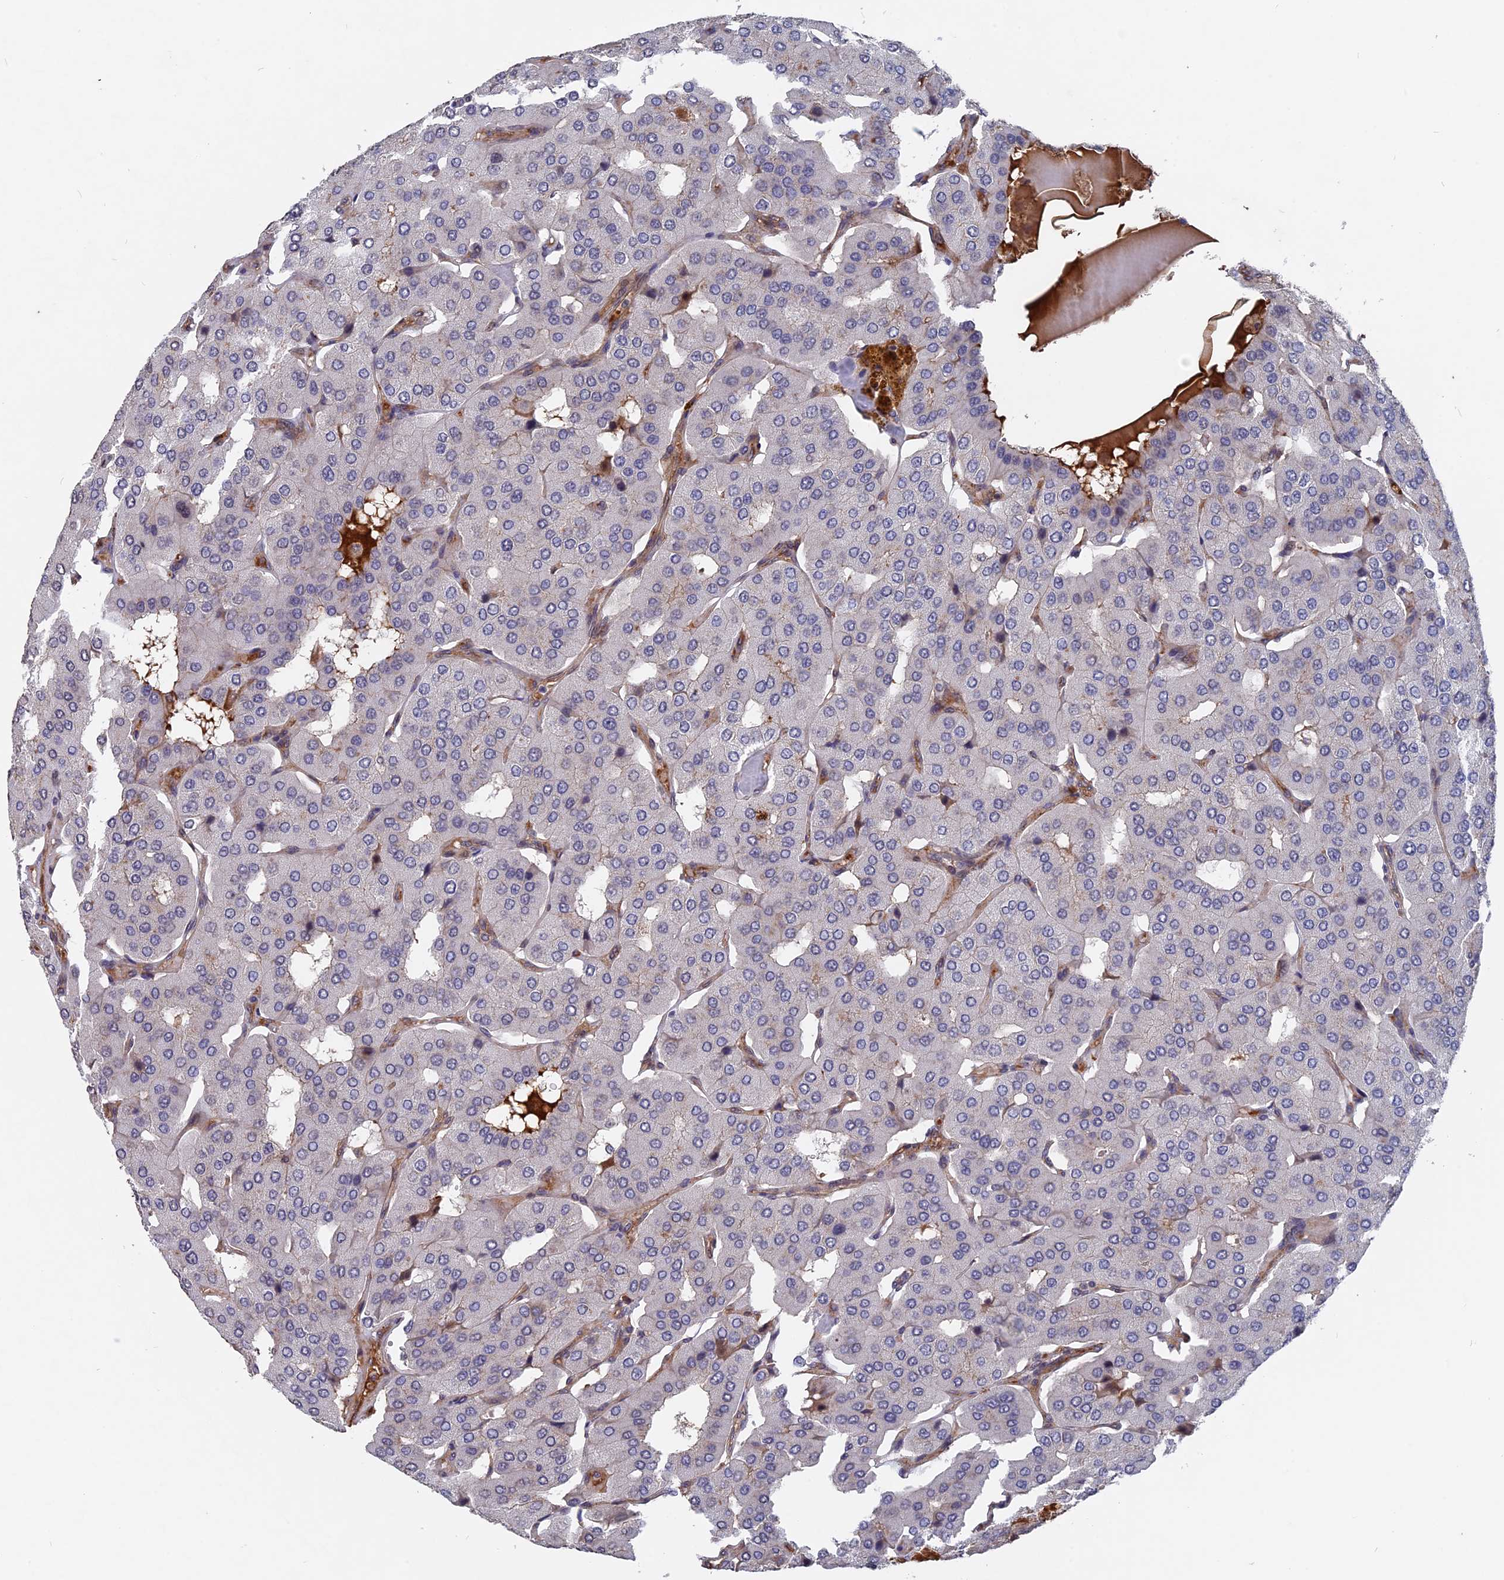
{"staining": {"intensity": "negative", "quantity": "none", "location": "none"}, "tissue": "parathyroid gland", "cell_type": "Glandular cells", "image_type": "normal", "snomed": [{"axis": "morphology", "description": "Normal tissue, NOS"}, {"axis": "morphology", "description": "Adenoma, NOS"}, {"axis": "topography", "description": "Parathyroid gland"}], "caption": "This is an immunohistochemistry image of unremarkable human parathyroid gland. There is no staining in glandular cells.", "gene": "NOSIP", "patient": {"sex": "female", "age": 86}}